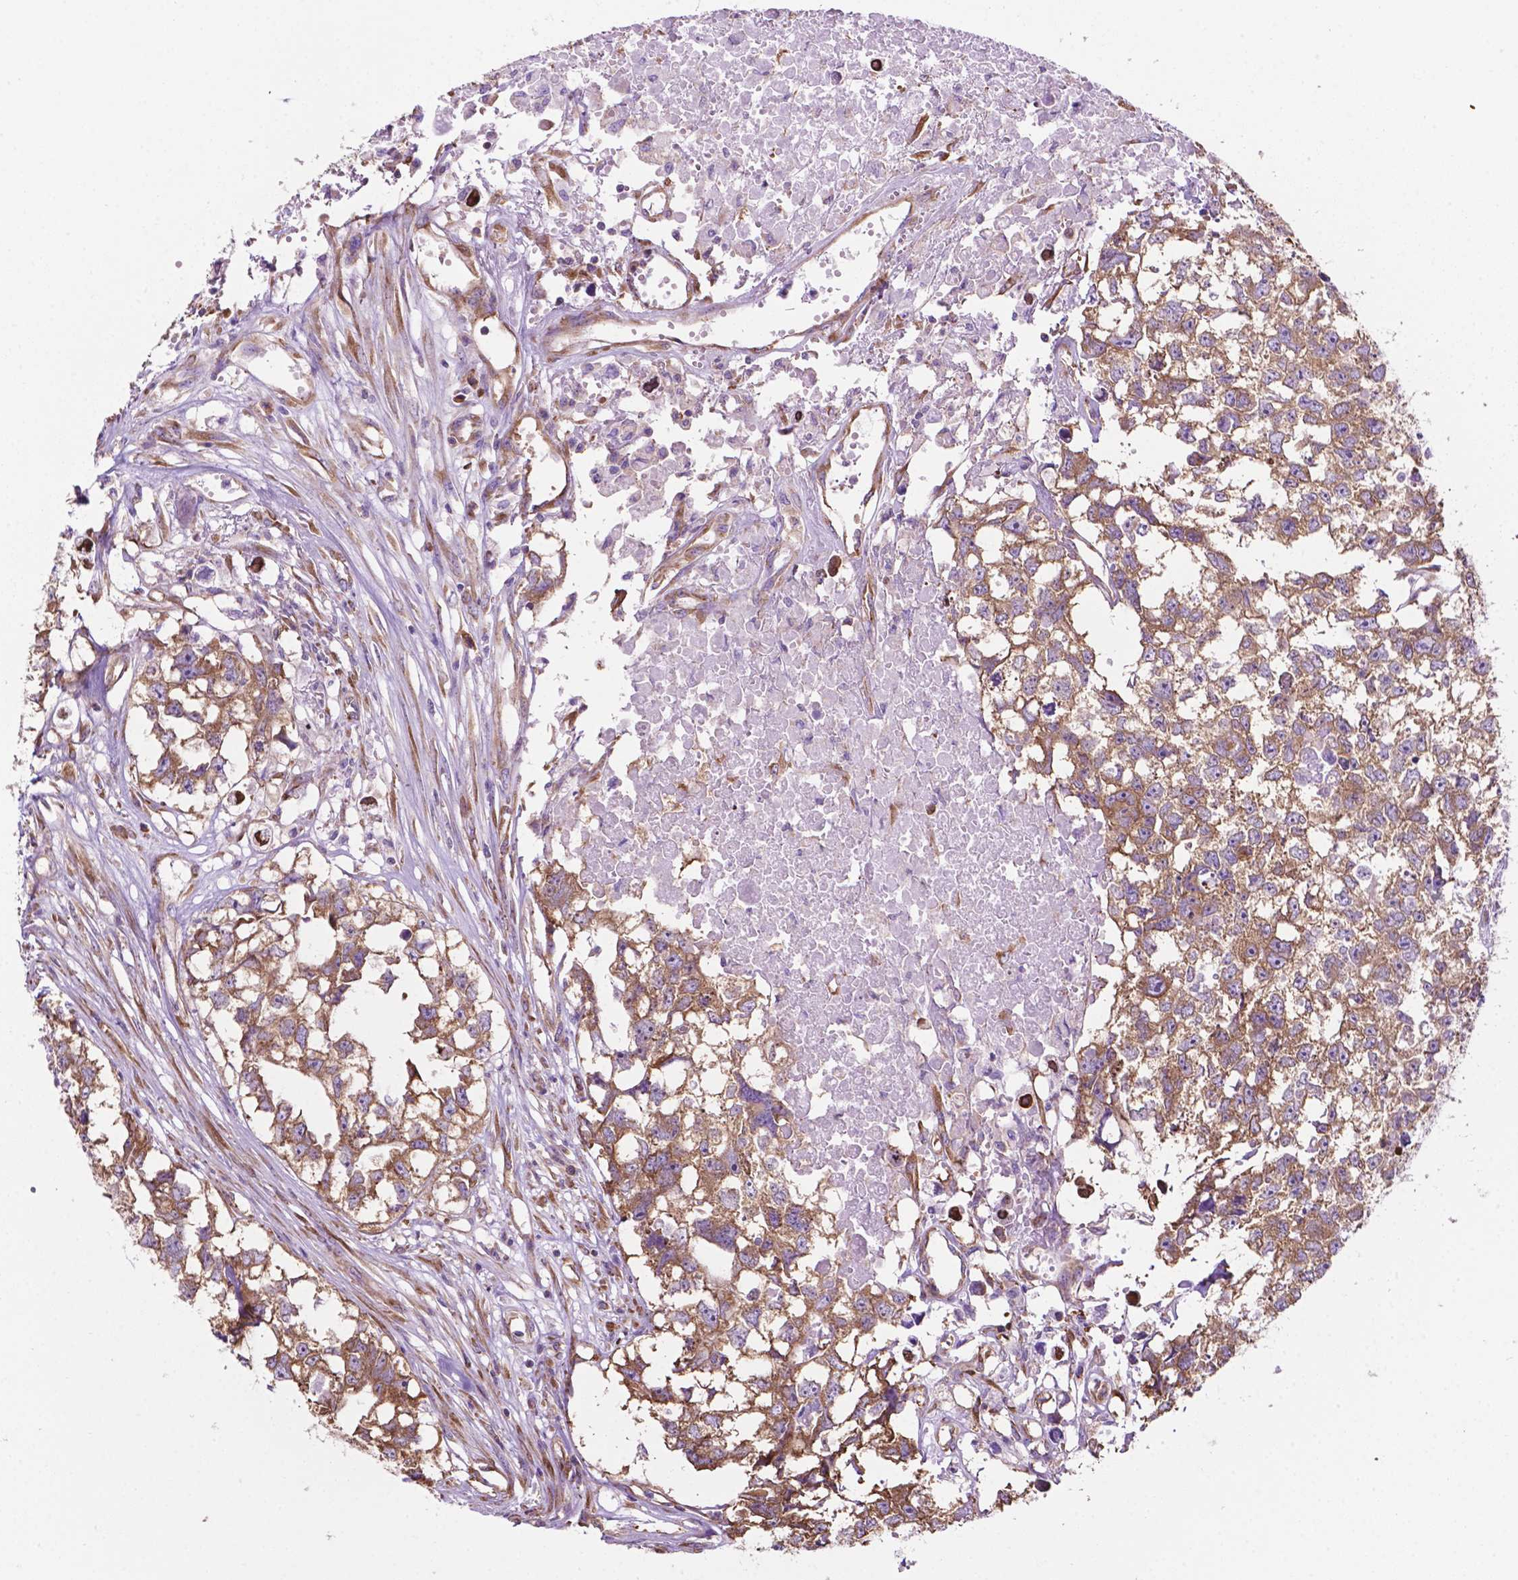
{"staining": {"intensity": "moderate", "quantity": ">75%", "location": "cytoplasmic/membranous"}, "tissue": "testis cancer", "cell_type": "Tumor cells", "image_type": "cancer", "snomed": [{"axis": "morphology", "description": "Carcinoma, Embryonal, NOS"}, {"axis": "morphology", "description": "Teratoma, malignant, NOS"}, {"axis": "topography", "description": "Testis"}], "caption": "The immunohistochemical stain shows moderate cytoplasmic/membranous expression in tumor cells of malignant teratoma (testis) tissue. (Stains: DAB in brown, nuclei in blue, Microscopy: brightfield microscopy at high magnification).", "gene": "RPL29", "patient": {"sex": "male", "age": 44}}